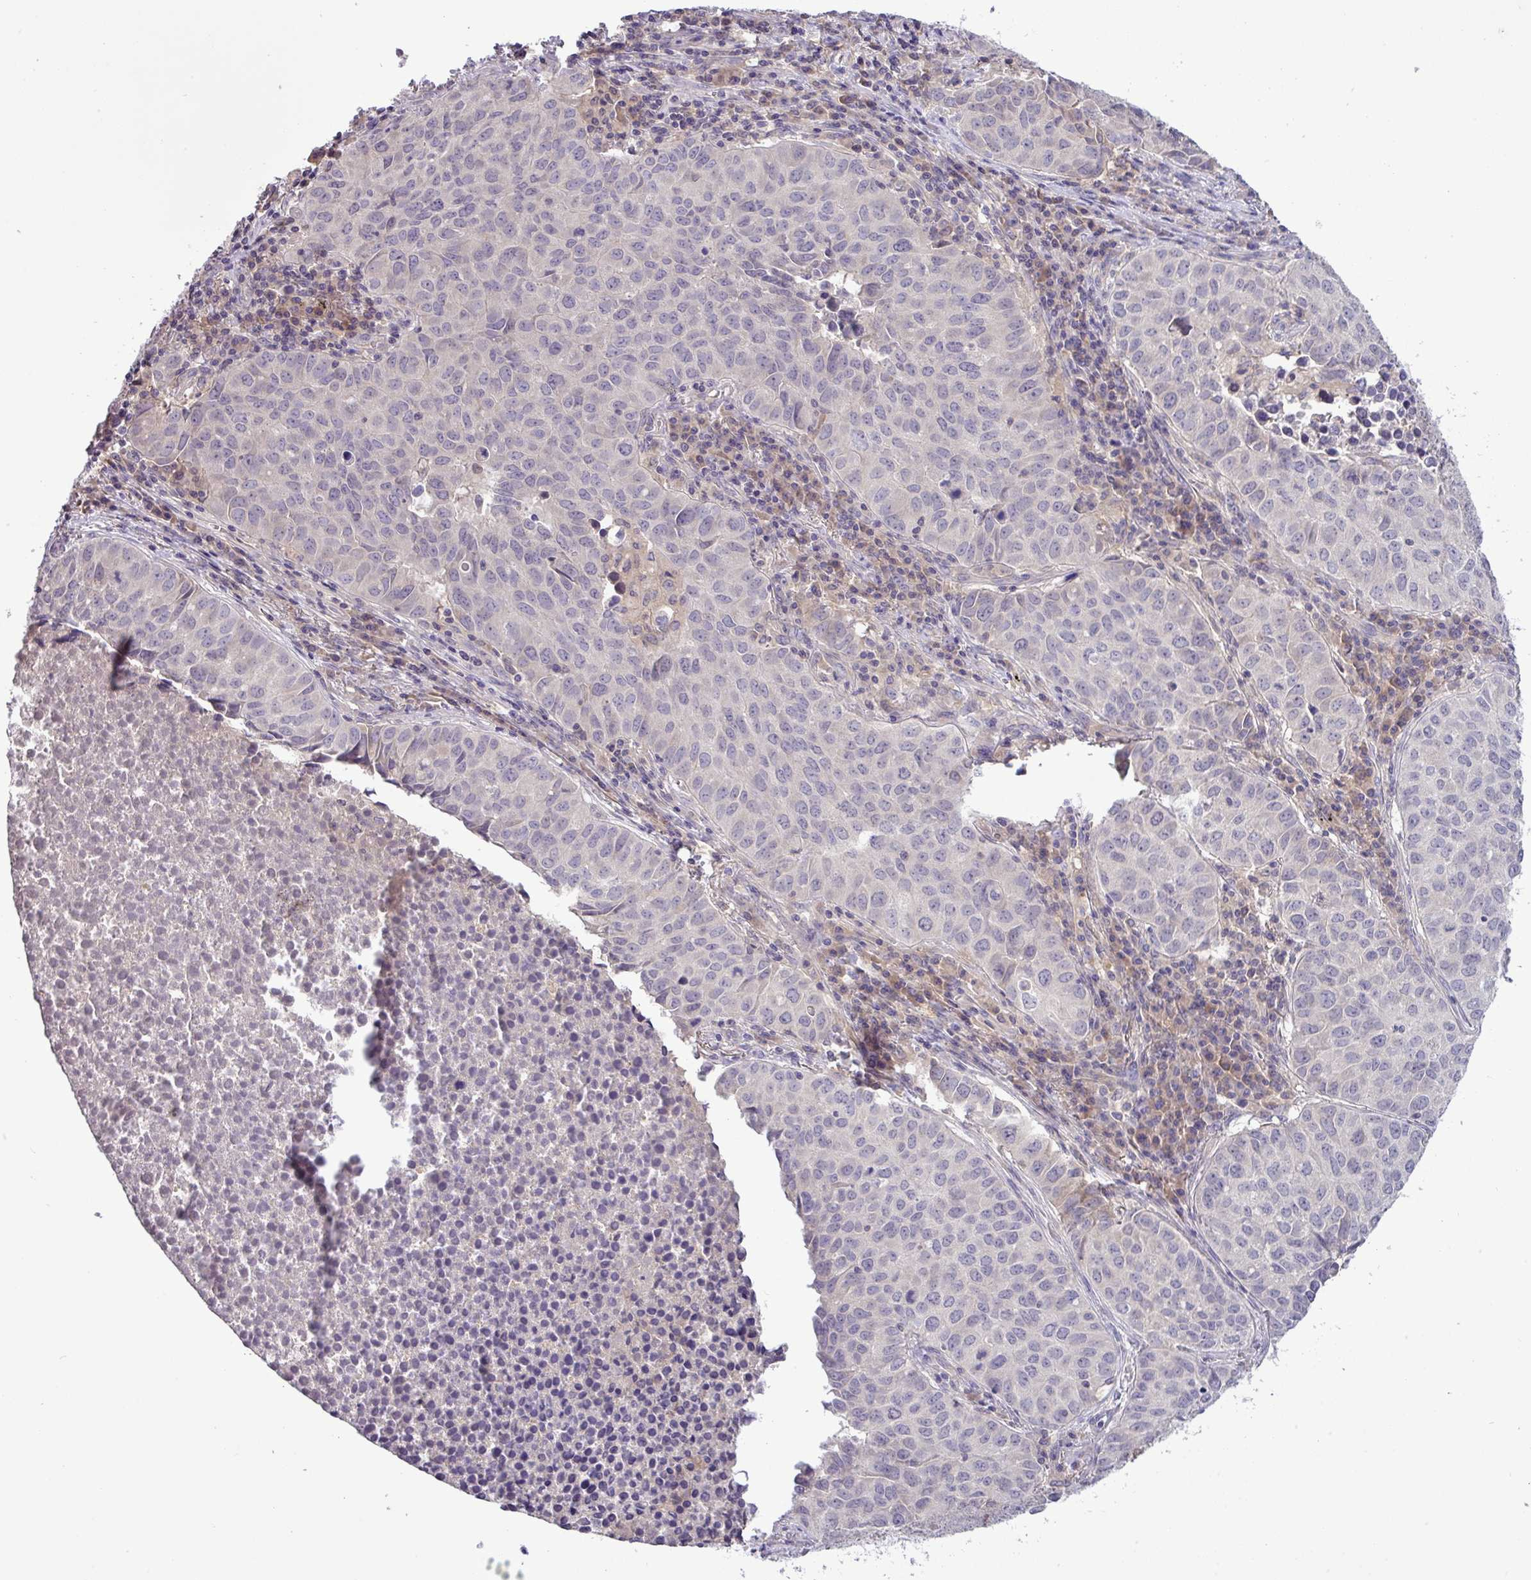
{"staining": {"intensity": "negative", "quantity": "none", "location": "none"}, "tissue": "lung cancer", "cell_type": "Tumor cells", "image_type": "cancer", "snomed": [{"axis": "morphology", "description": "Adenocarcinoma, NOS"}, {"axis": "topography", "description": "Lung"}], "caption": "IHC micrograph of lung cancer stained for a protein (brown), which shows no expression in tumor cells.", "gene": "TMEM62", "patient": {"sex": "female", "age": 50}}